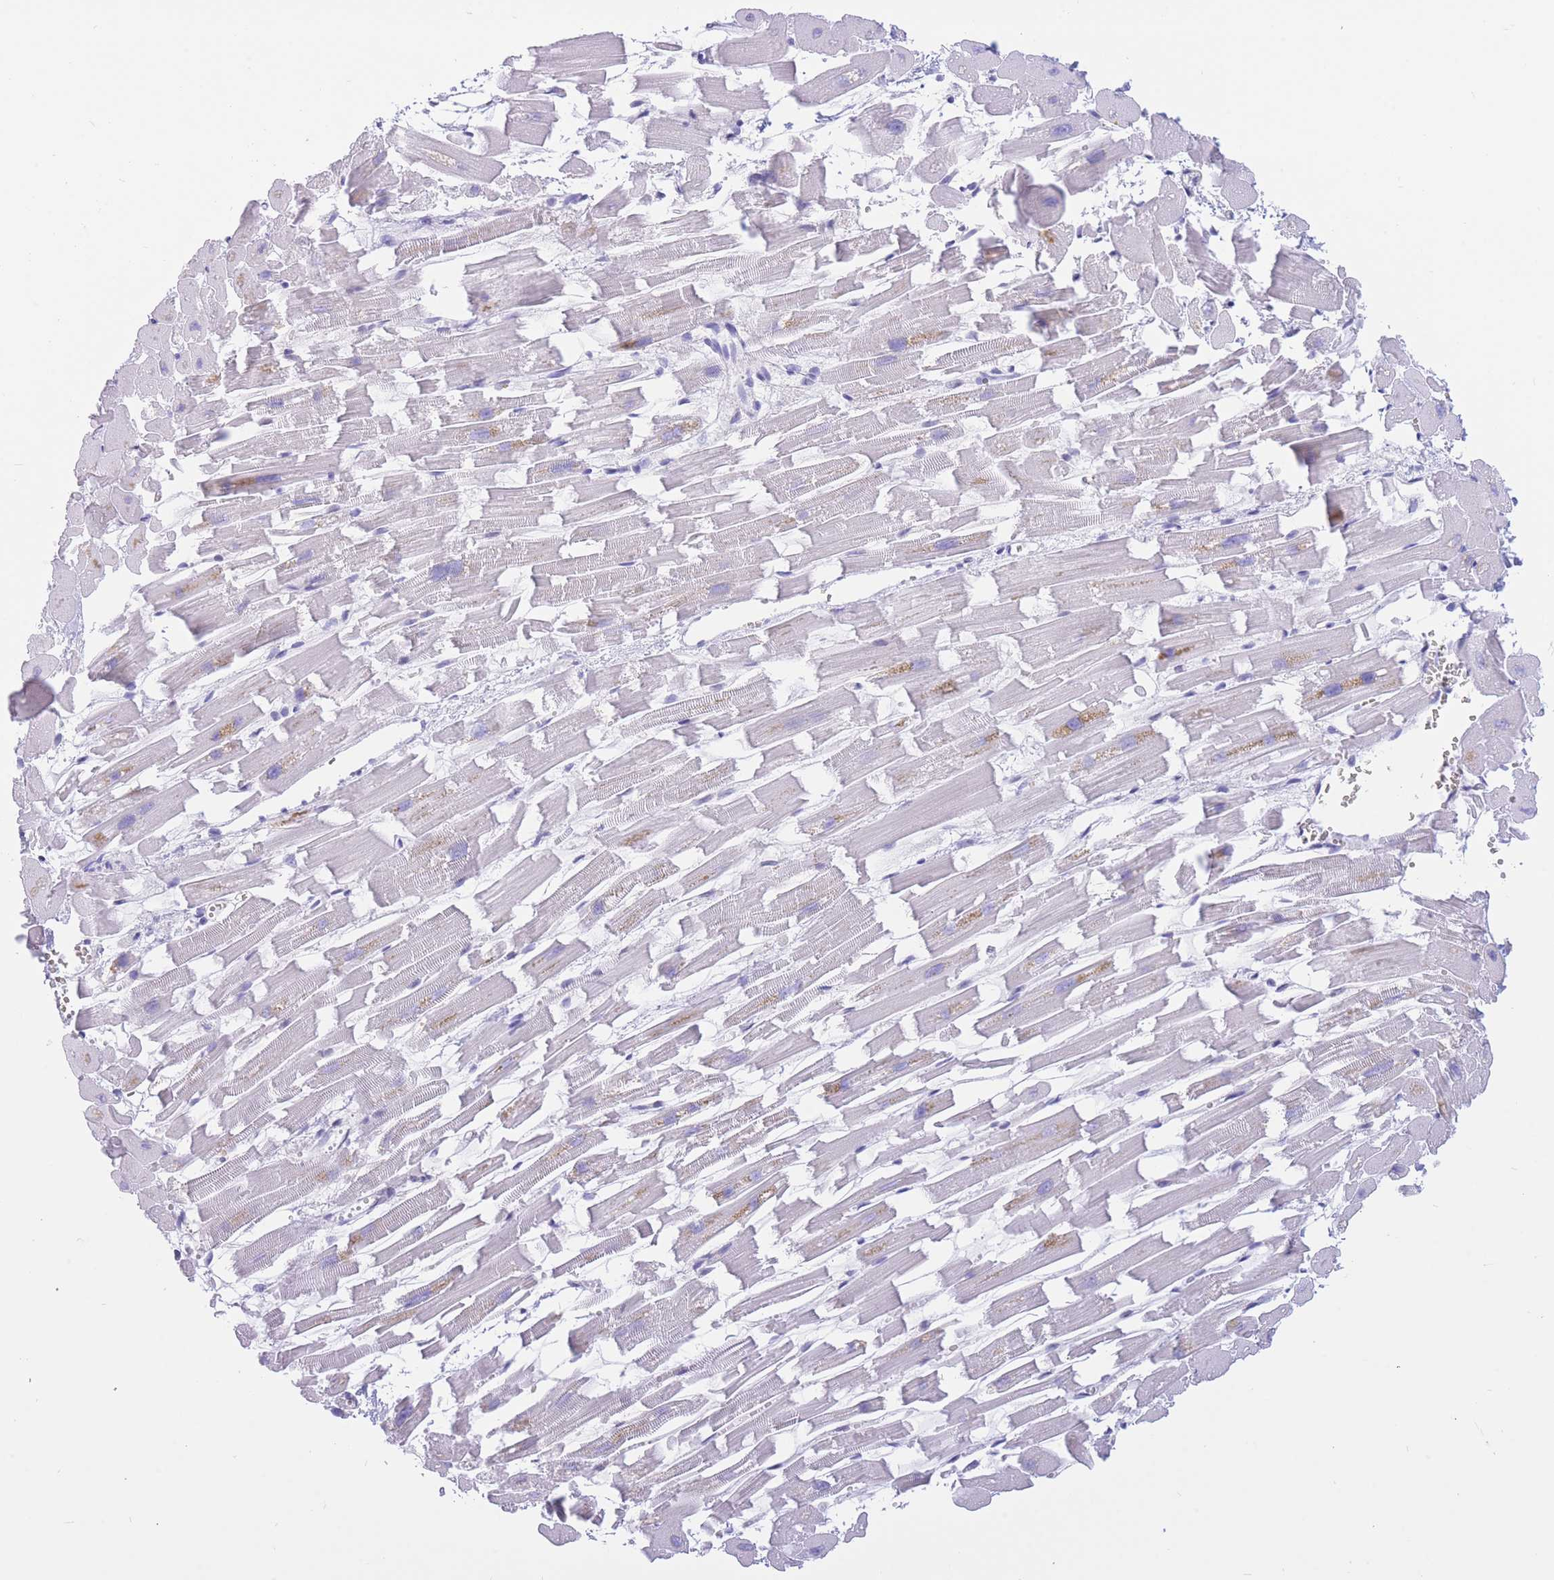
{"staining": {"intensity": "negative", "quantity": "none", "location": "none"}, "tissue": "heart muscle", "cell_type": "Cardiomyocytes", "image_type": "normal", "snomed": [{"axis": "morphology", "description": "Normal tissue, NOS"}, {"axis": "topography", "description": "Heart"}], "caption": "Protein analysis of unremarkable heart muscle displays no significant staining in cardiomyocytes.", "gene": "HMGN1", "patient": {"sex": "female", "age": 64}}